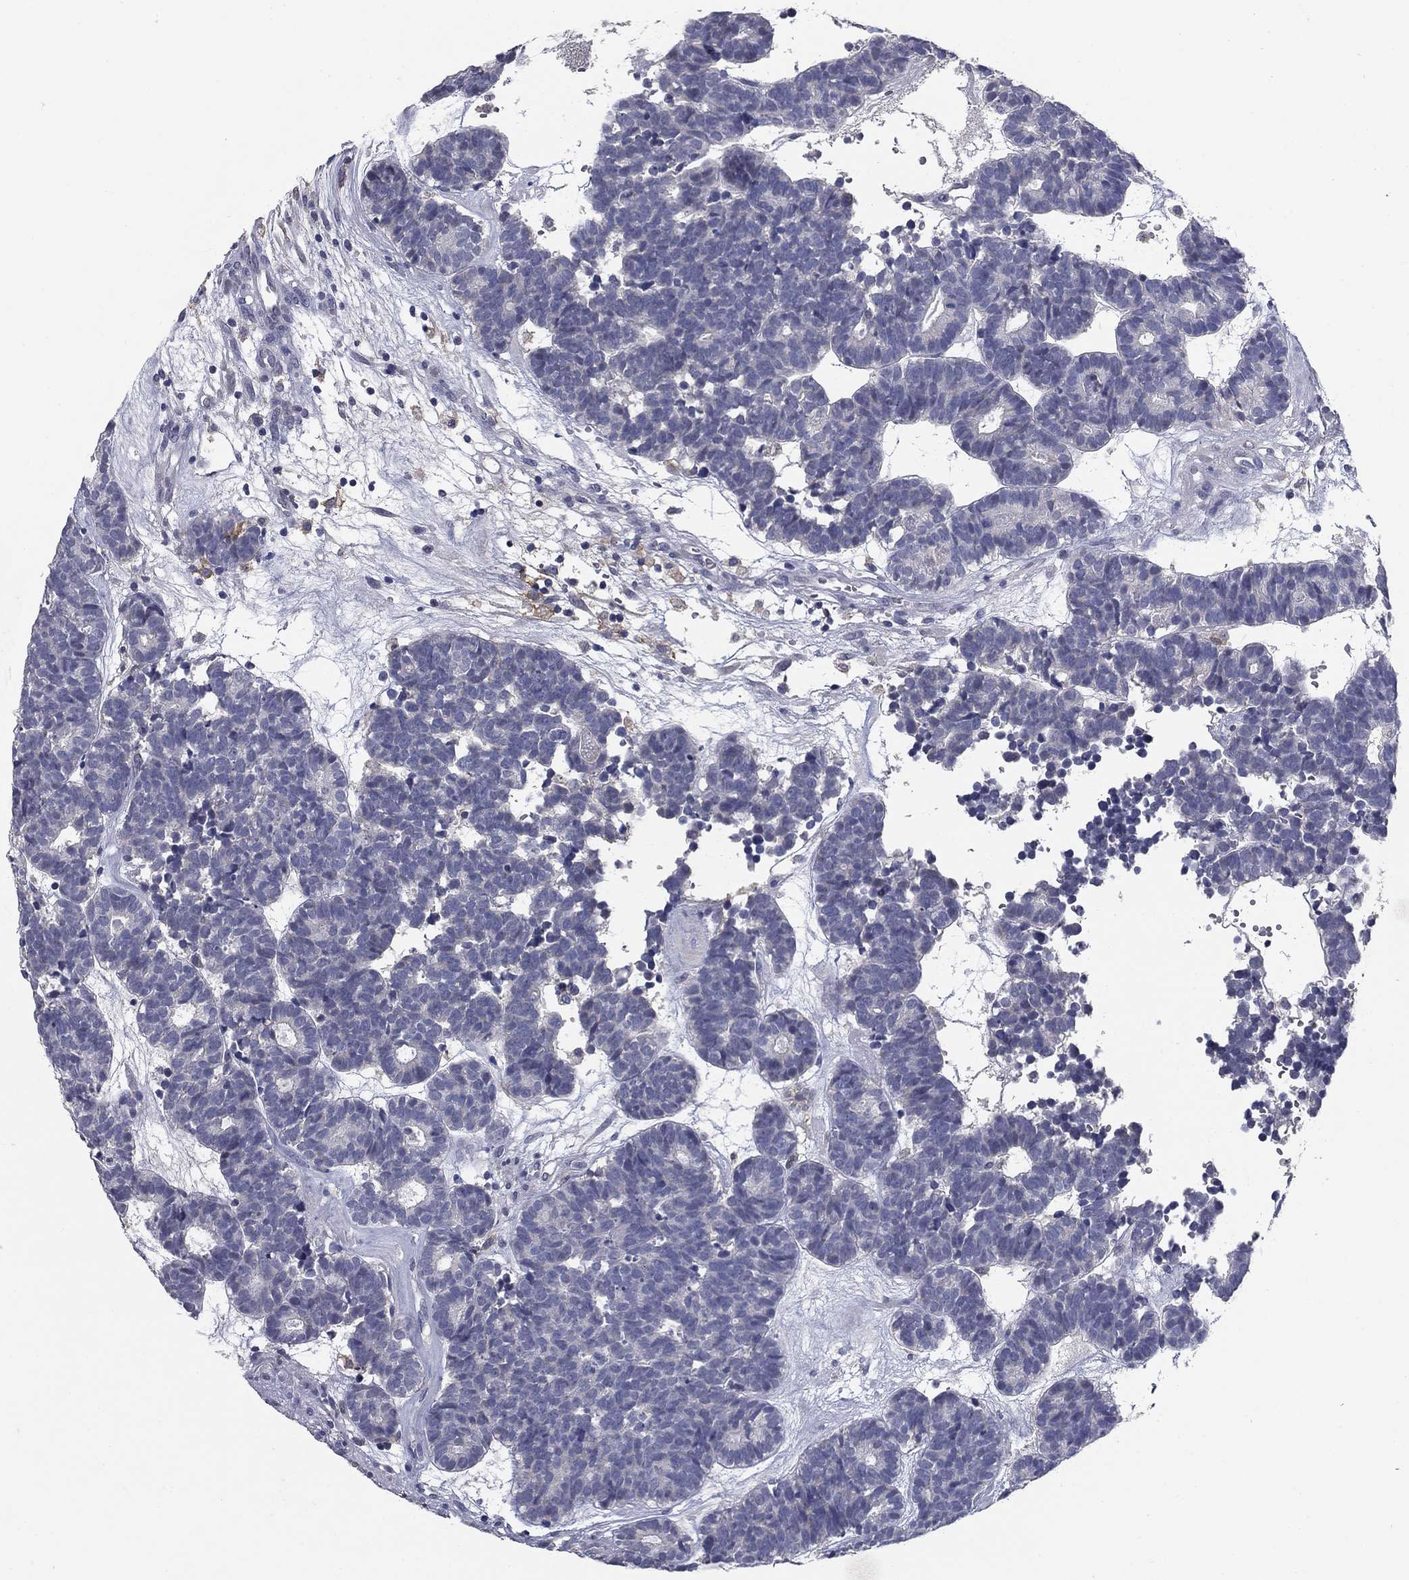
{"staining": {"intensity": "negative", "quantity": "none", "location": "none"}, "tissue": "head and neck cancer", "cell_type": "Tumor cells", "image_type": "cancer", "snomed": [{"axis": "morphology", "description": "Adenocarcinoma, NOS"}, {"axis": "topography", "description": "Head-Neck"}], "caption": "IHC micrograph of neoplastic tissue: head and neck cancer stained with DAB (3,3'-diaminobenzidine) reveals no significant protein positivity in tumor cells.", "gene": "CD274", "patient": {"sex": "female", "age": 81}}